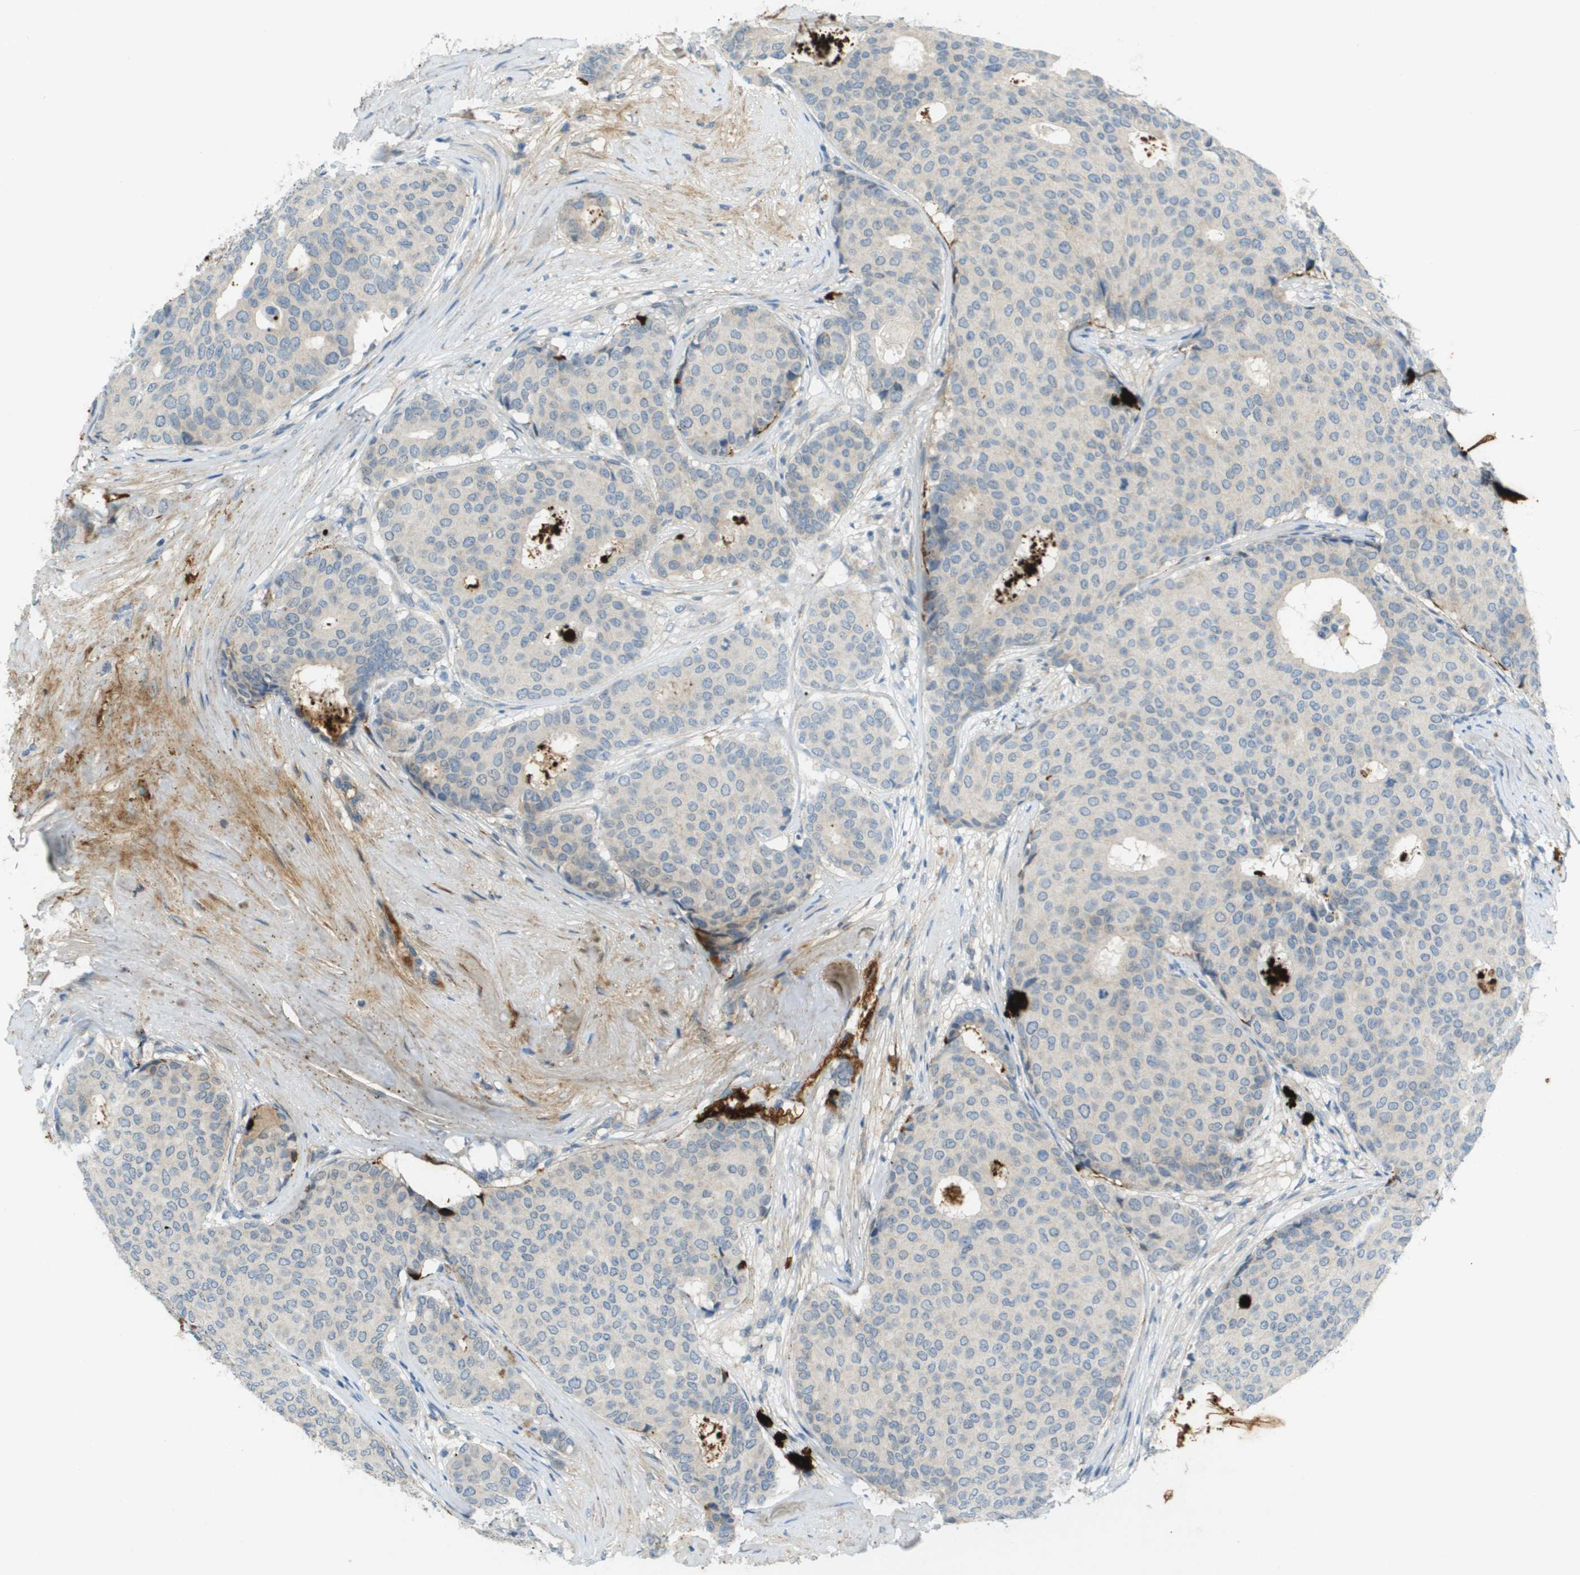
{"staining": {"intensity": "negative", "quantity": "none", "location": "none"}, "tissue": "breast cancer", "cell_type": "Tumor cells", "image_type": "cancer", "snomed": [{"axis": "morphology", "description": "Duct carcinoma"}, {"axis": "topography", "description": "Breast"}], "caption": "DAB (3,3'-diaminobenzidine) immunohistochemical staining of human breast cancer reveals no significant expression in tumor cells.", "gene": "VTN", "patient": {"sex": "female", "age": 75}}